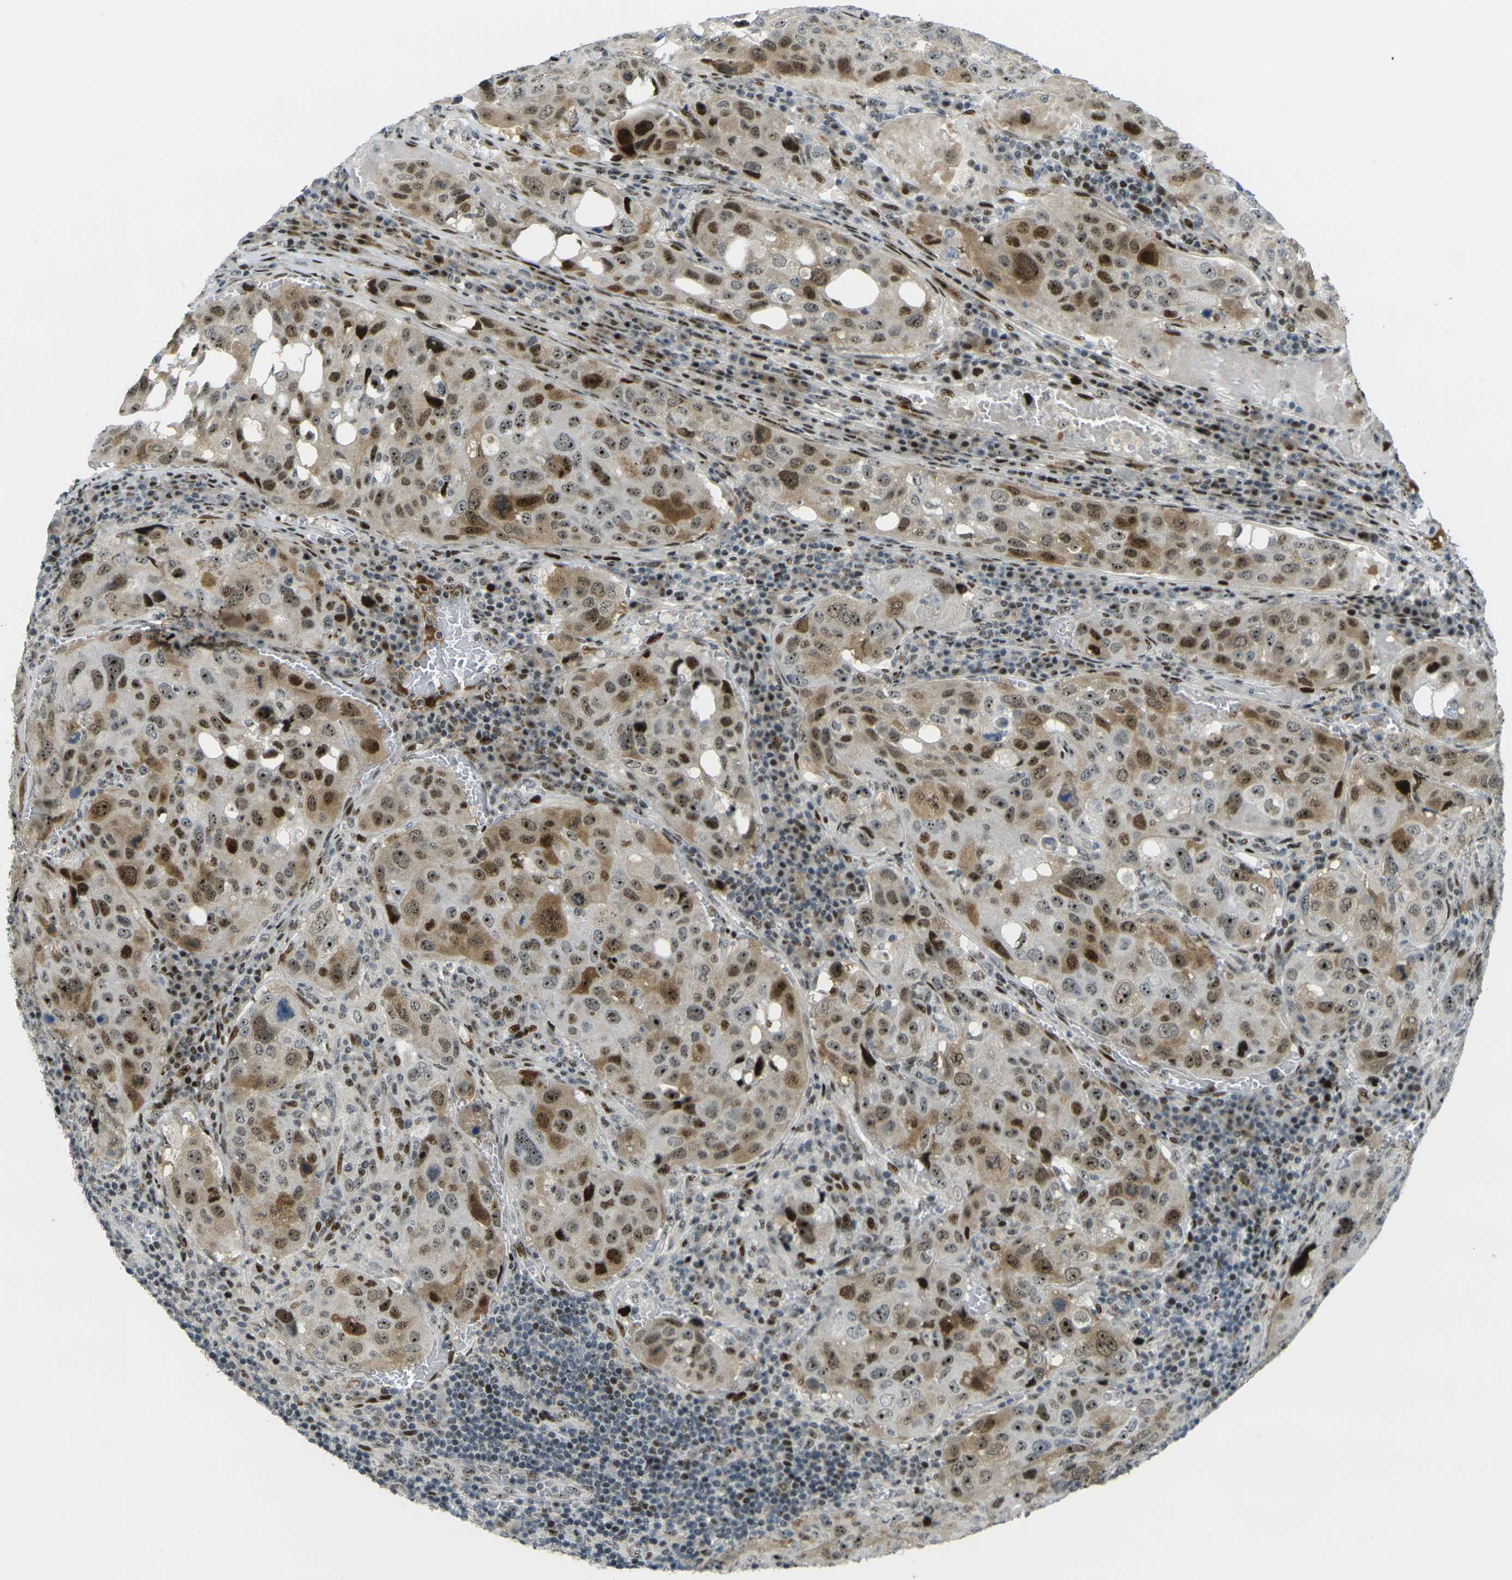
{"staining": {"intensity": "strong", "quantity": ">75%", "location": "cytoplasmic/membranous,nuclear"}, "tissue": "urothelial cancer", "cell_type": "Tumor cells", "image_type": "cancer", "snomed": [{"axis": "morphology", "description": "Urothelial carcinoma, High grade"}, {"axis": "topography", "description": "Lymph node"}, {"axis": "topography", "description": "Urinary bladder"}], "caption": "Immunohistochemical staining of urothelial cancer reveals high levels of strong cytoplasmic/membranous and nuclear protein expression in about >75% of tumor cells.", "gene": "UBE2C", "patient": {"sex": "male", "age": 51}}